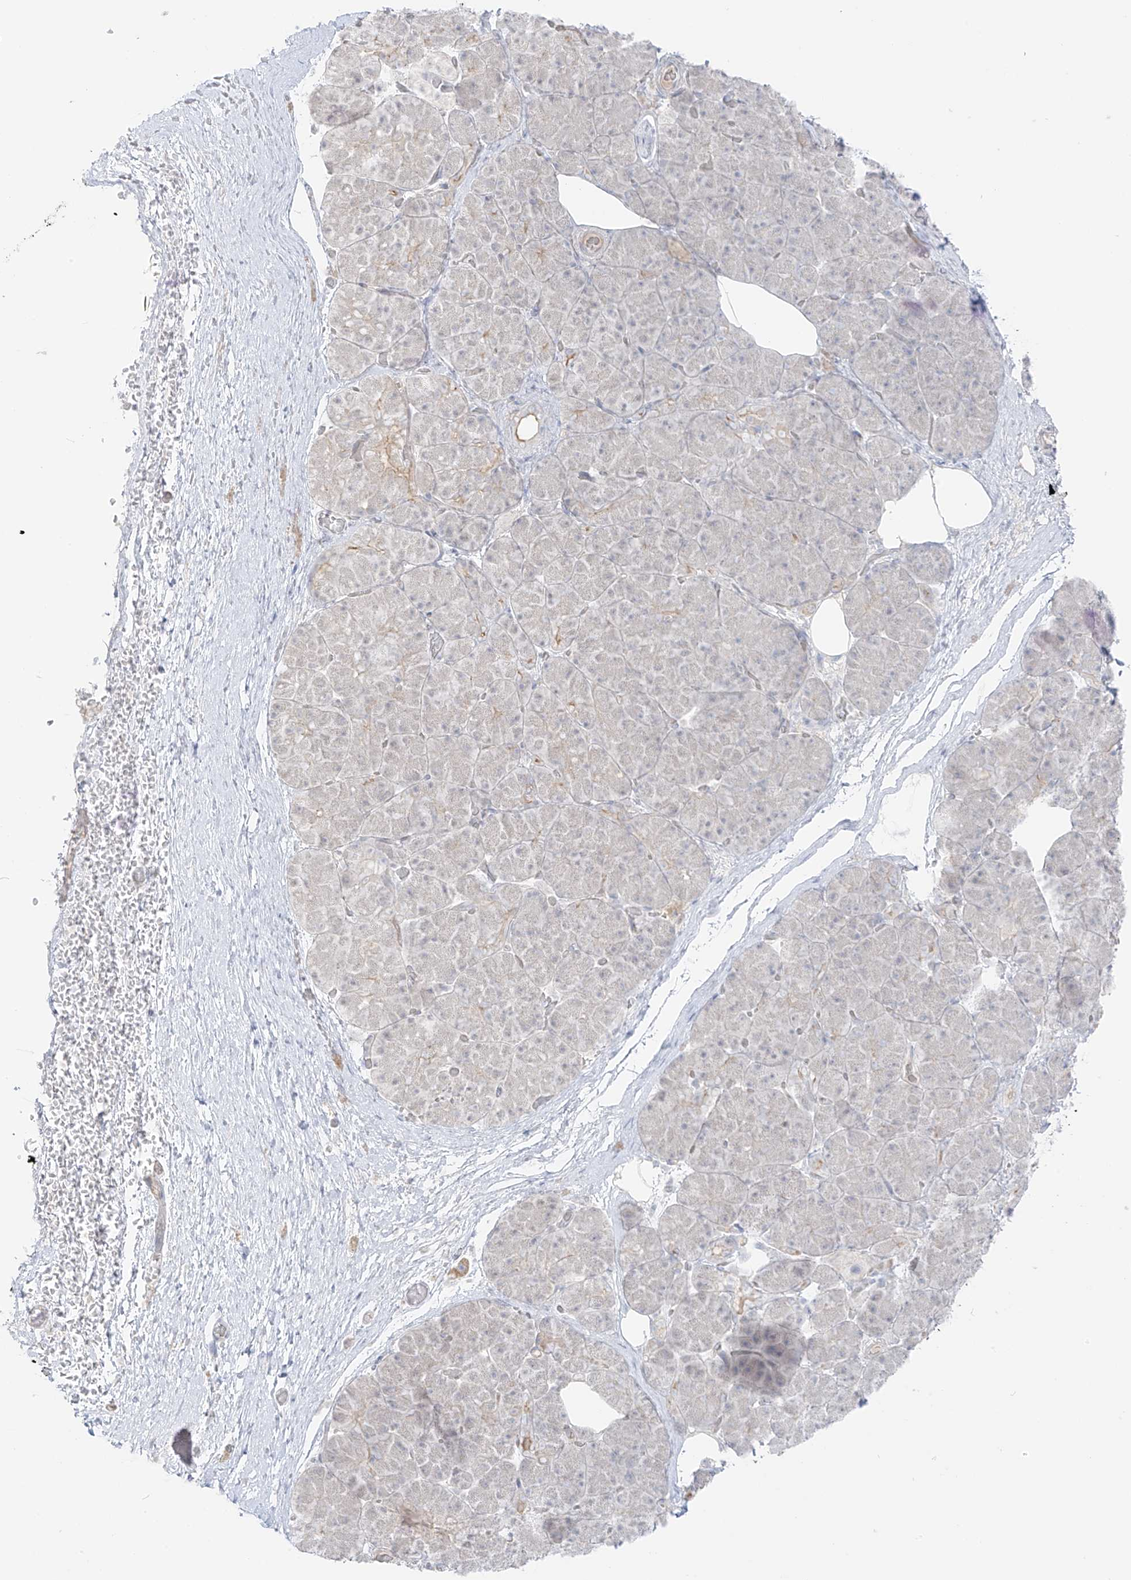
{"staining": {"intensity": "negative", "quantity": "none", "location": "none"}, "tissue": "pancreatic cancer", "cell_type": "Tumor cells", "image_type": "cancer", "snomed": [{"axis": "morphology", "description": "Normal tissue, NOS"}, {"axis": "morphology", "description": "Adenocarcinoma, NOS"}, {"axis": "topography", "description": "Pancreas"}], "caption": "The histopathology image shows no significant expression in tumor cells of pancreatic cancer.", "gene": "C11orf87", "patient": {"sex": "female", "age": 68}}